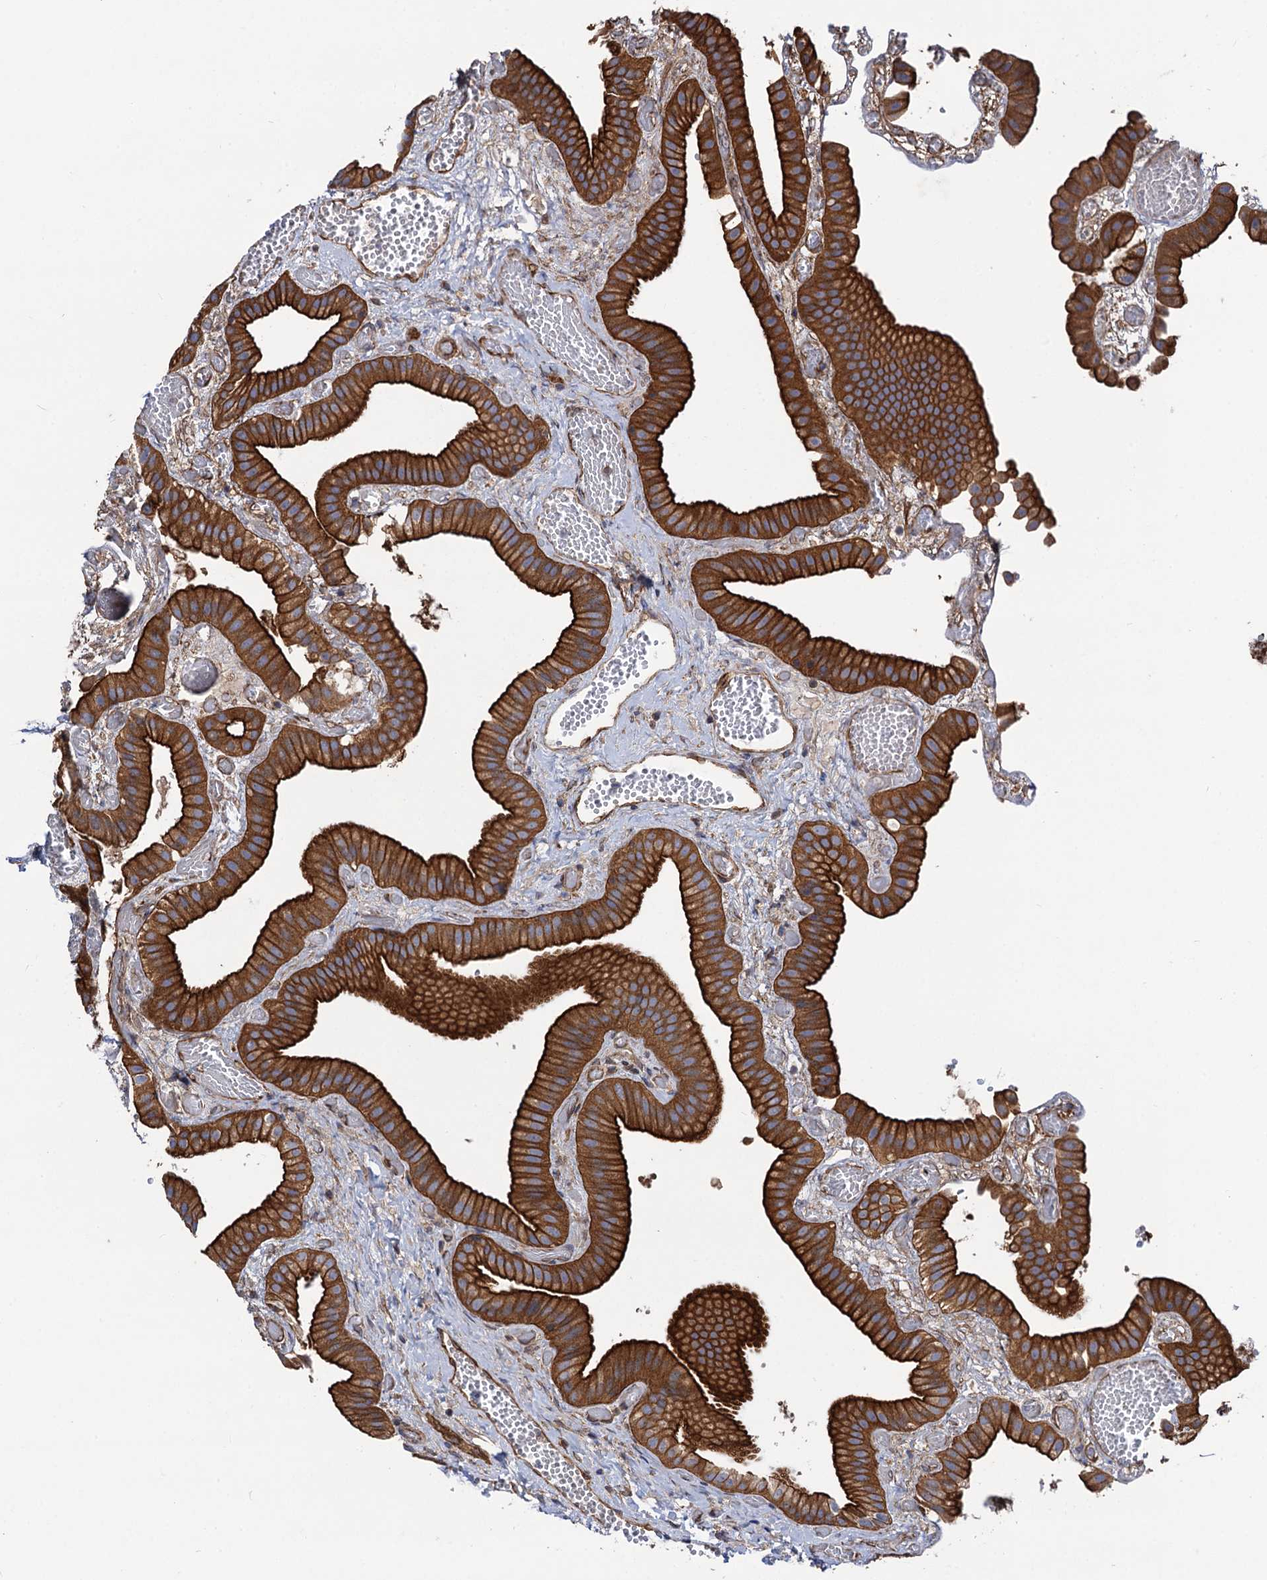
{"staining": {"intensity": "strong", "quantity": ">75%", "location": "cytoplasmic/membranous"}, "tissue": "gallbladder", "cell_type": "Glandular cells", "image_type": "normal", "snomed": [{"axis": "morphology", "description": "Normal tissue, NOS"}, {"axis": "topography", "description": "Gallbladder"}], "caption": "Strong cytoplasmic/membranous staining is seen in about >75% of glandular cells in normal gallbladder.", "gene": "CIP2A", "patient": {"sex": "female", "age": 64}}